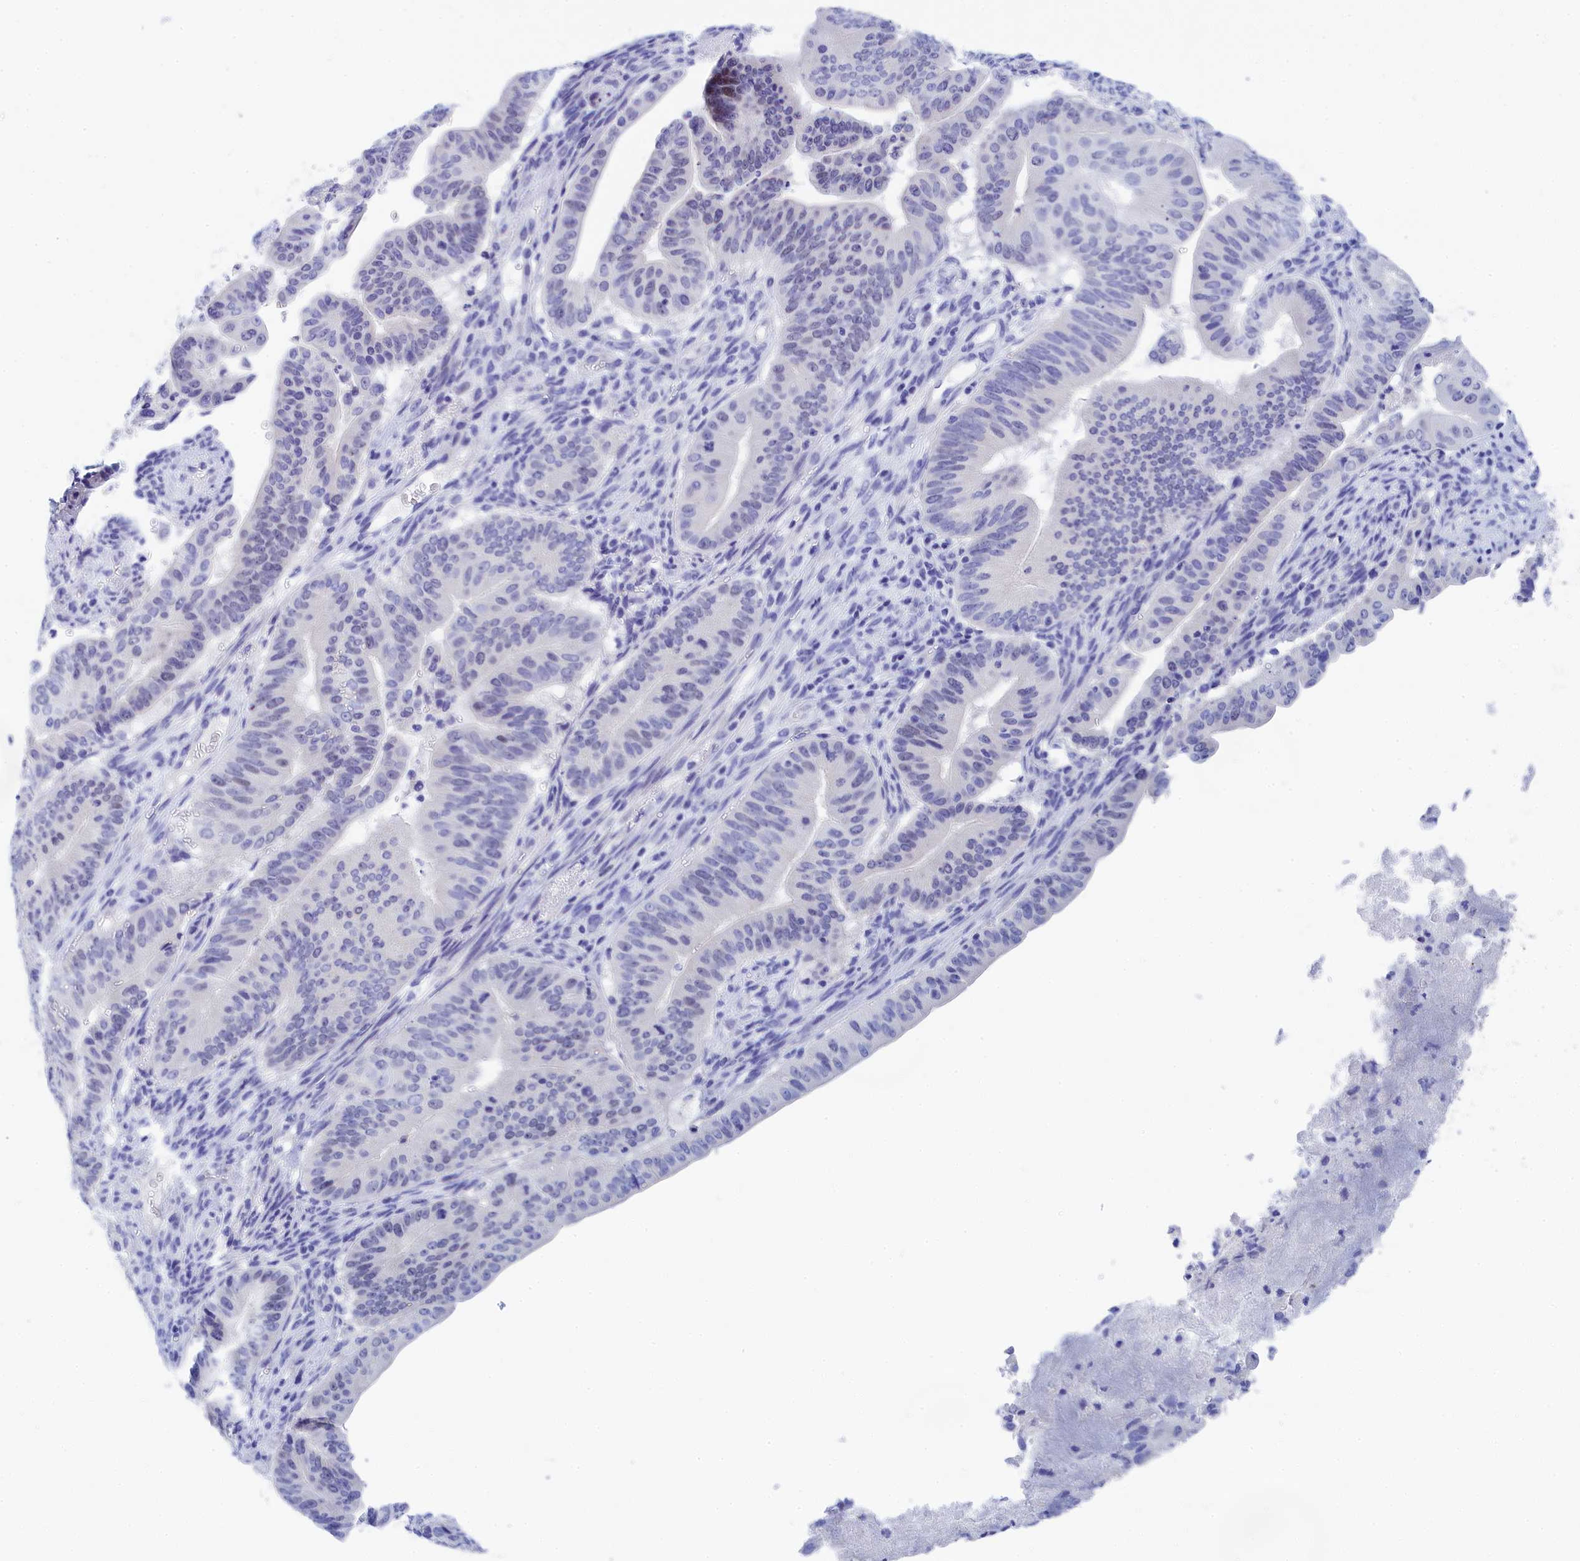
{"staining": {"intensity": "negative", "quantity": "none", "location": "none"}, "tissue": "pancreatic cancer", "cell_type": "Tumor cells", "image_type": "cancer", "snomed": [{"axis": "morphology", "description": "Adenocarcinoma, NOS"}, {"axis": "topography", "description": "Pancreas"}], "caption": "DAB (3,3'-diaminobenzidine) immunohistochemical staining of human pancreatic cancer (adenocarcinoma) reveals no significant staining in tumor cells.", "gene": "TRIM10", "patient": {"sex": "female", "age": 77}}